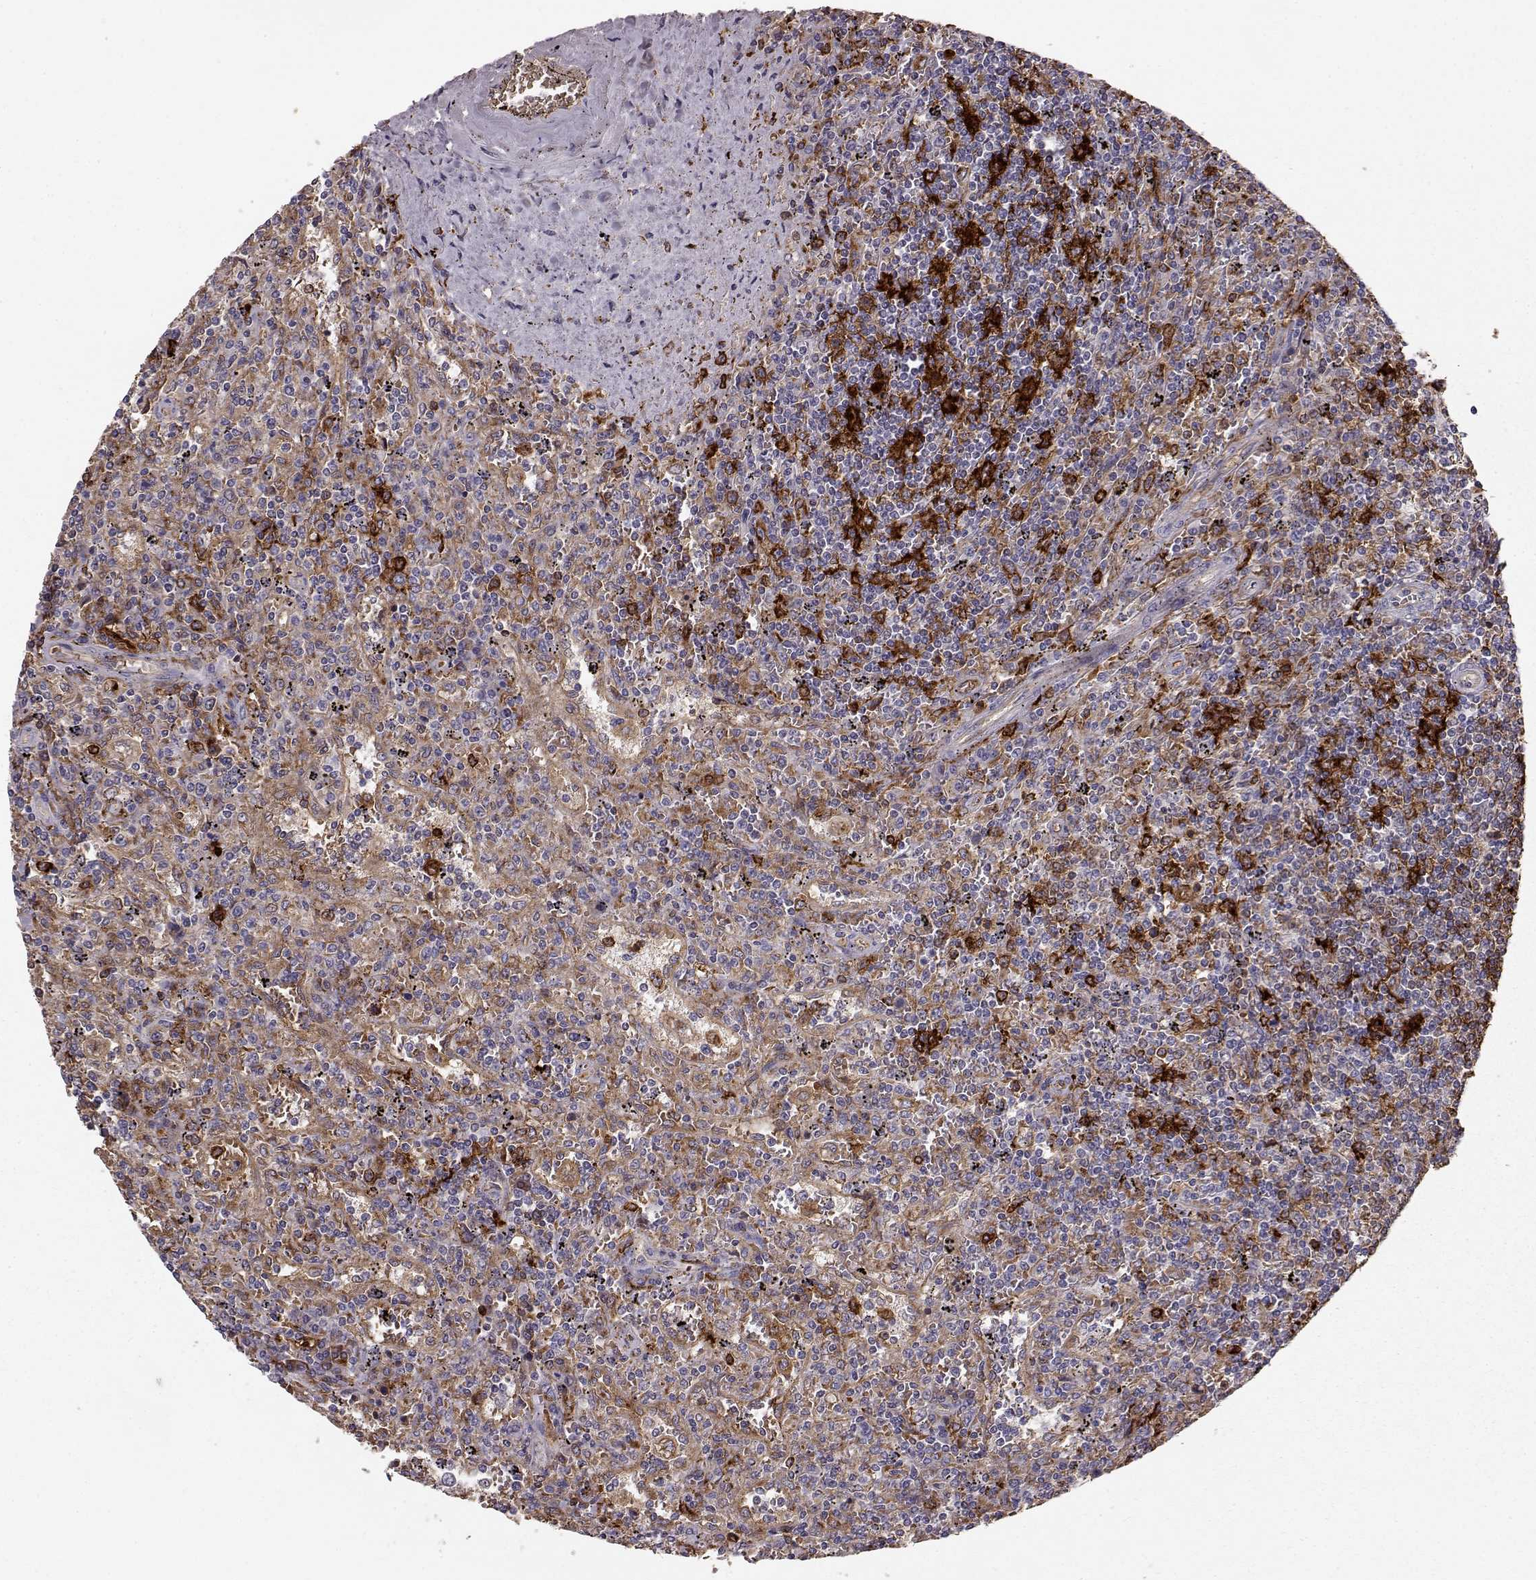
{"staining": {"intensity": "strong", "quantity": "<25%", "location": "cytoplasmic/membranous"}, "tissue": "lymphoma", "cell_type": "Tumor cells", "image_type": "cancer", "snomed": [{"axis": "morphology", "description": "Malignant lymphoma, non-Hodgkin's type, Low grade"}, {"axis": "topography", "description": "Spleen"}], "caption": "Lymphoma stained with immunohistochemistry exhibits strong cytoplasmic/membranous staining in approximately <25% of tumor cells. (IHC, brightfield microscopy, high magnification).", "gene": "CCNF", "patient": {"sex": "male", "age": 62}}